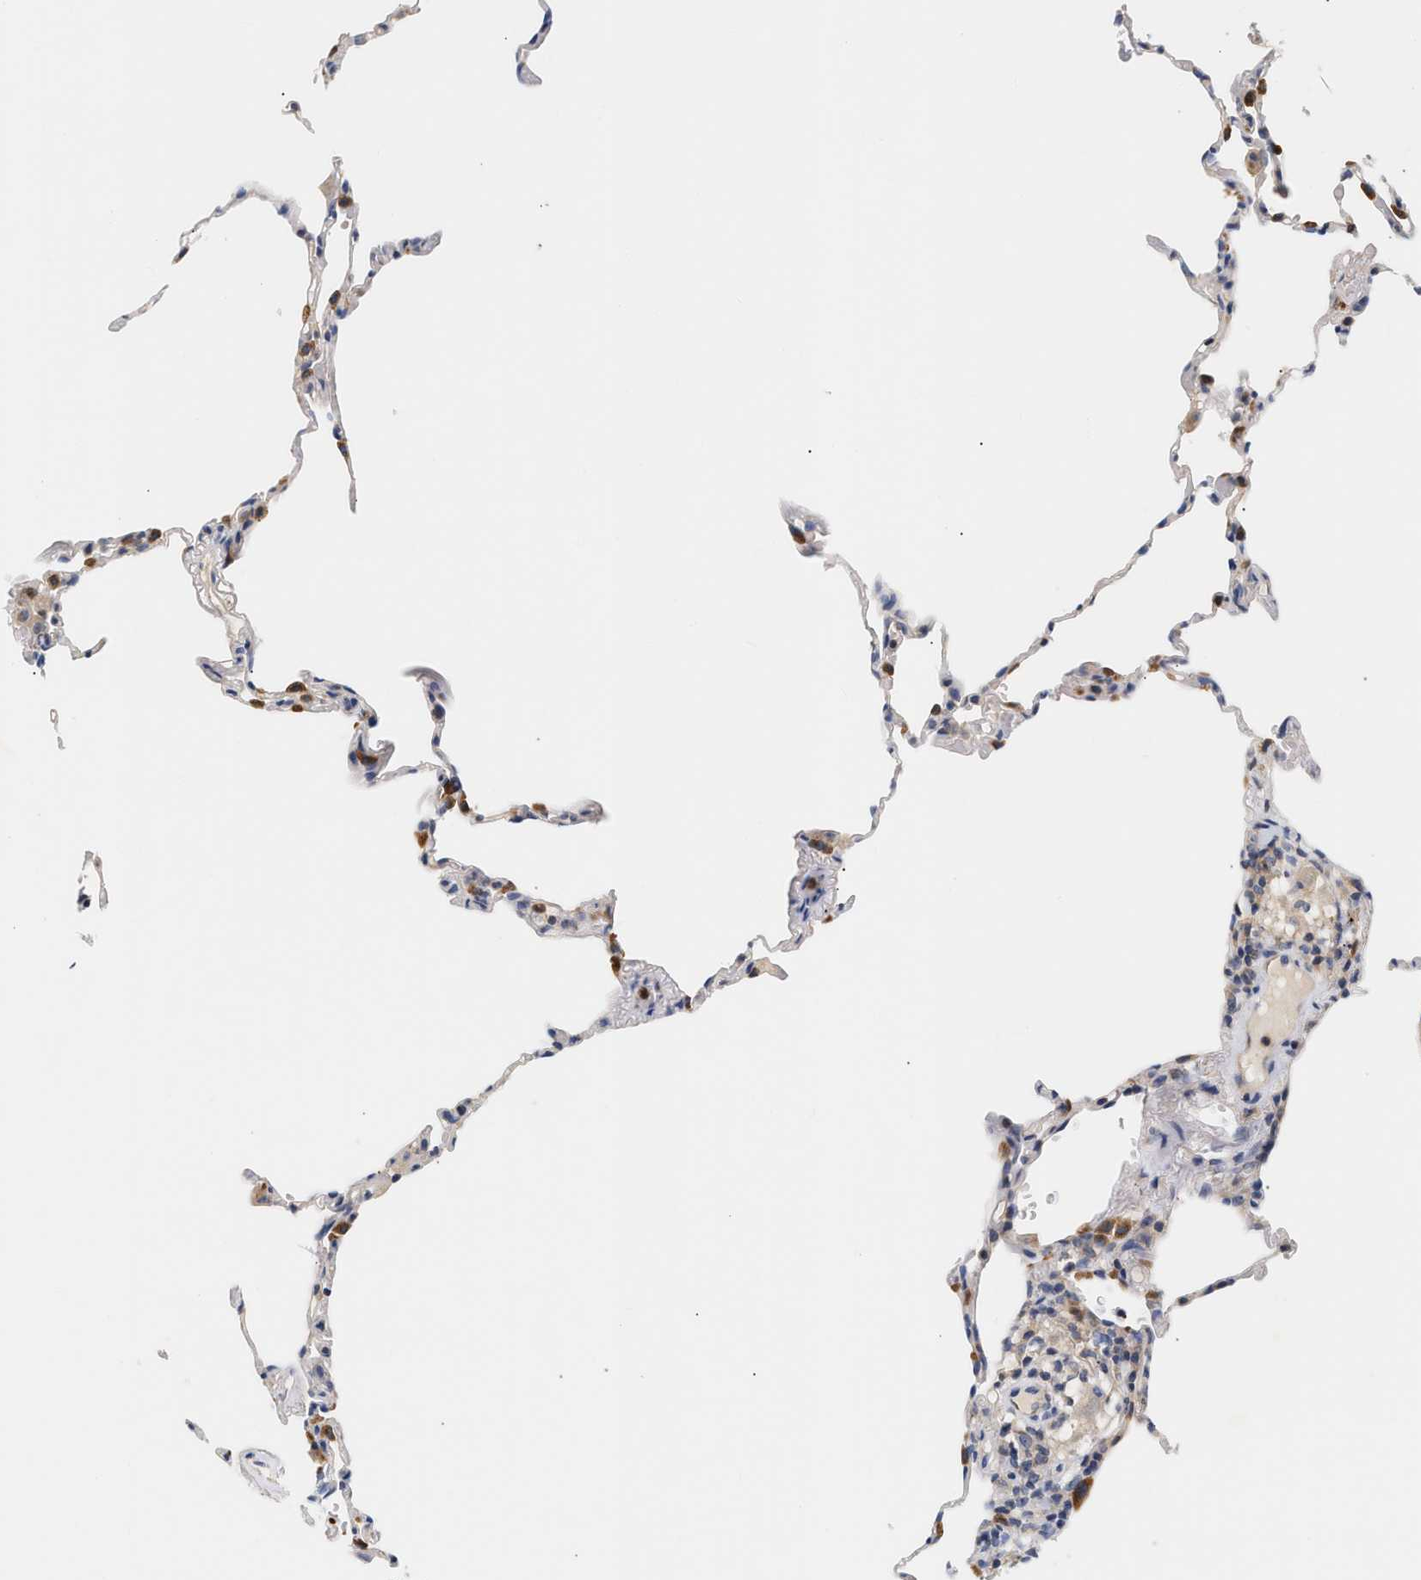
{"staining": {"intensity": "moderate", "quantity": "<25%", "location": "cytoplasmic/membranous"}, "tissue": "lung", "cell_type": "Alveolar cells", "image_type": "normal", "snomed": [{"axis": "morphology", "description": "Normal tissue, NOS"}, {"axis": "topography", "description": "Lung"}], "caption": "DAB immunohistochemical staining of unremarkable lung reveals moderate cytoplasmic/membranous protein staining in approximately <25% of alveolar cells.", "gene": "TRIM50", "patient": {"sex": "male", "age": 59}}